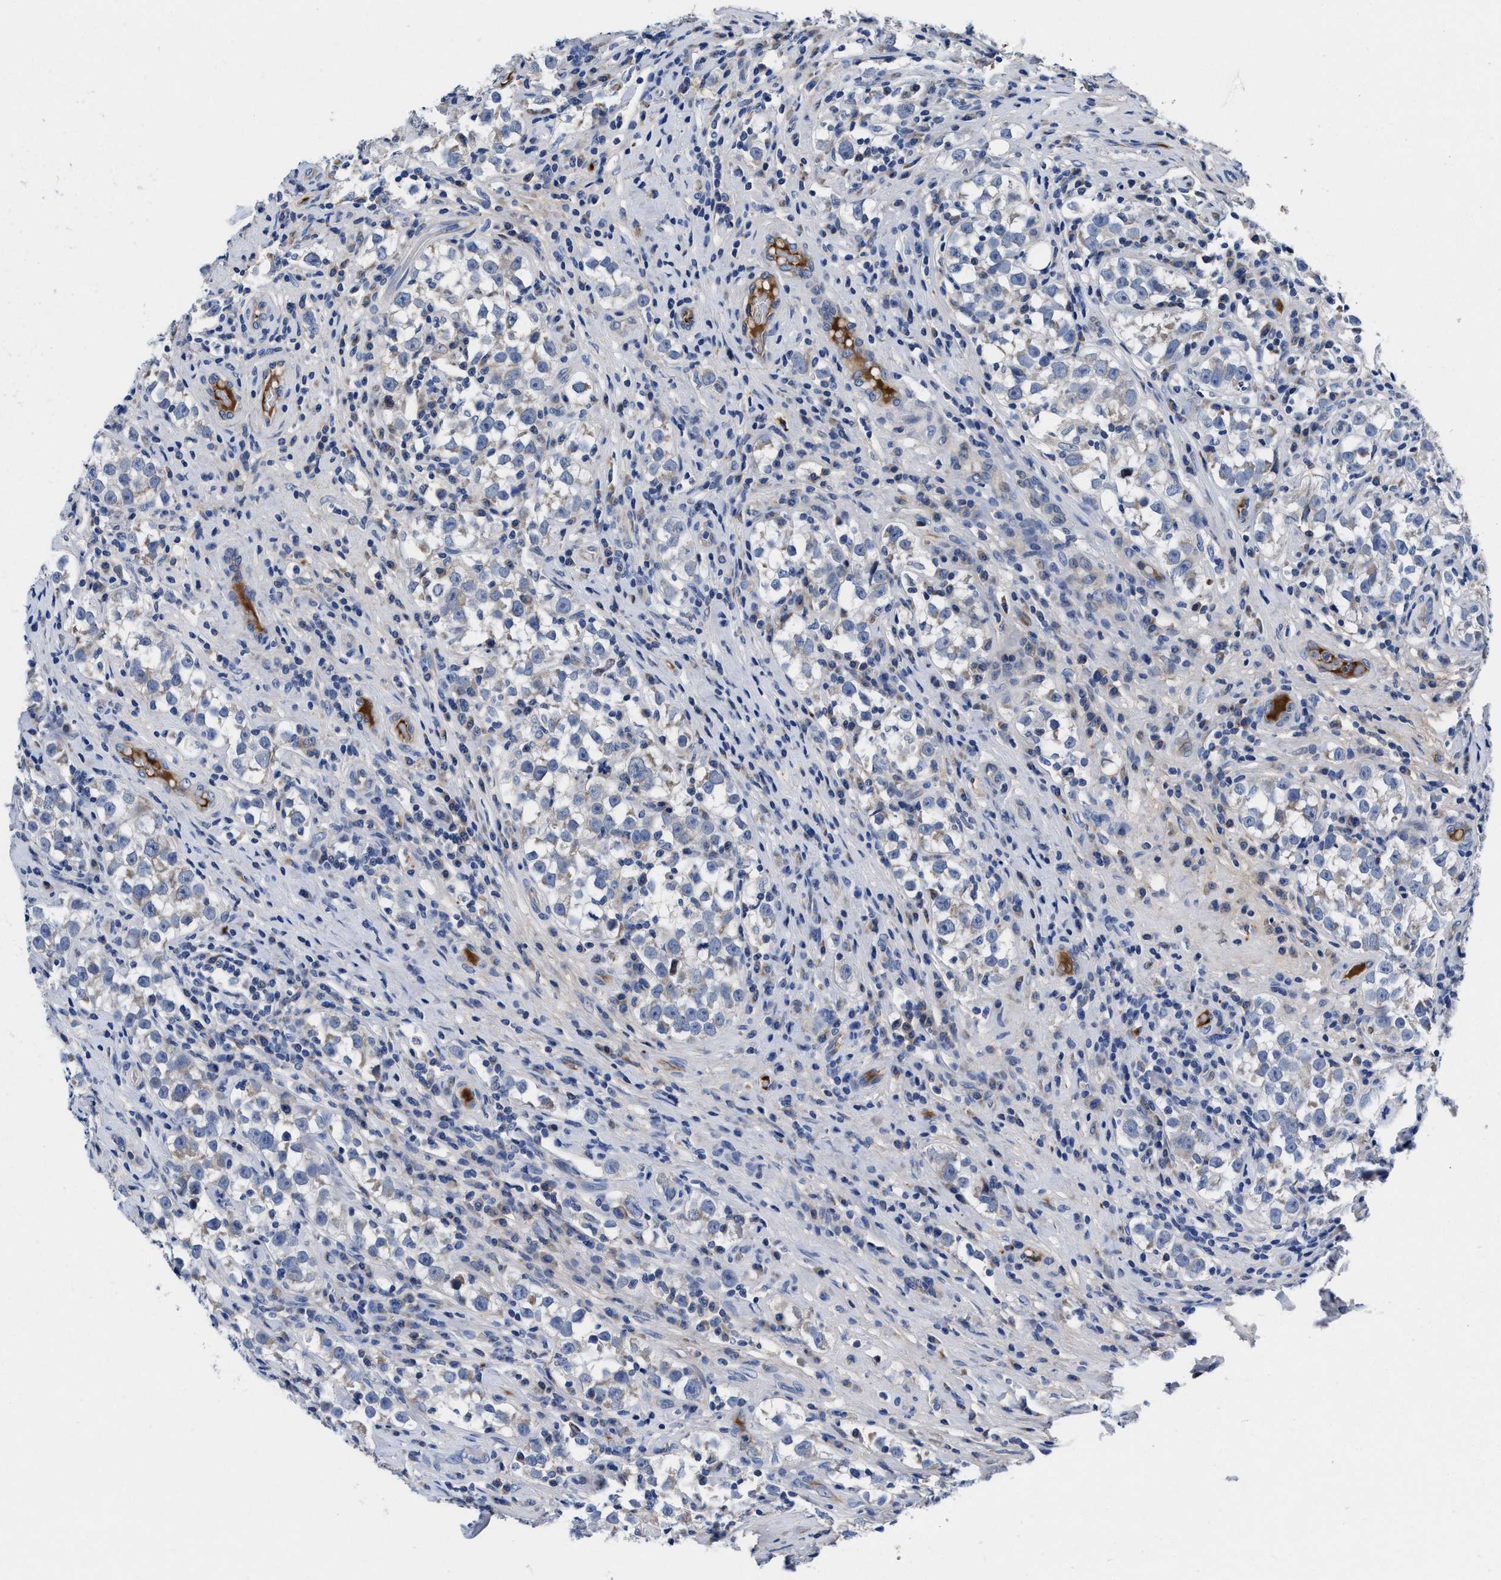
{"staining": {"intensity": "negative", "quantity": "none", "location": "none"}, "tissue": "testis cancer", "cell_type": "Tumor cells", "image_type": "cancer", "snomed": [{"axis": "morphology", "description": "Normal tissue, NOS"}, {"axis": "morphology", "description": "Seminoma, NOS"}, {"axis": "topography", "description": "Testis"}], "caption": "This is a photomicrograph of immunohistochemistry (IHC) staining of seminoma (testis), which shows no positivity in tumor cells. Brightfield microscopy of immunohistochemistry (IHC) stained with DAB (3,3'-diaminobenzidine) (brown) and hematoxylin (blue), captured at high magnification.", "gene": "DHRS13", "patient": {"sex": "male", "age": 43}}